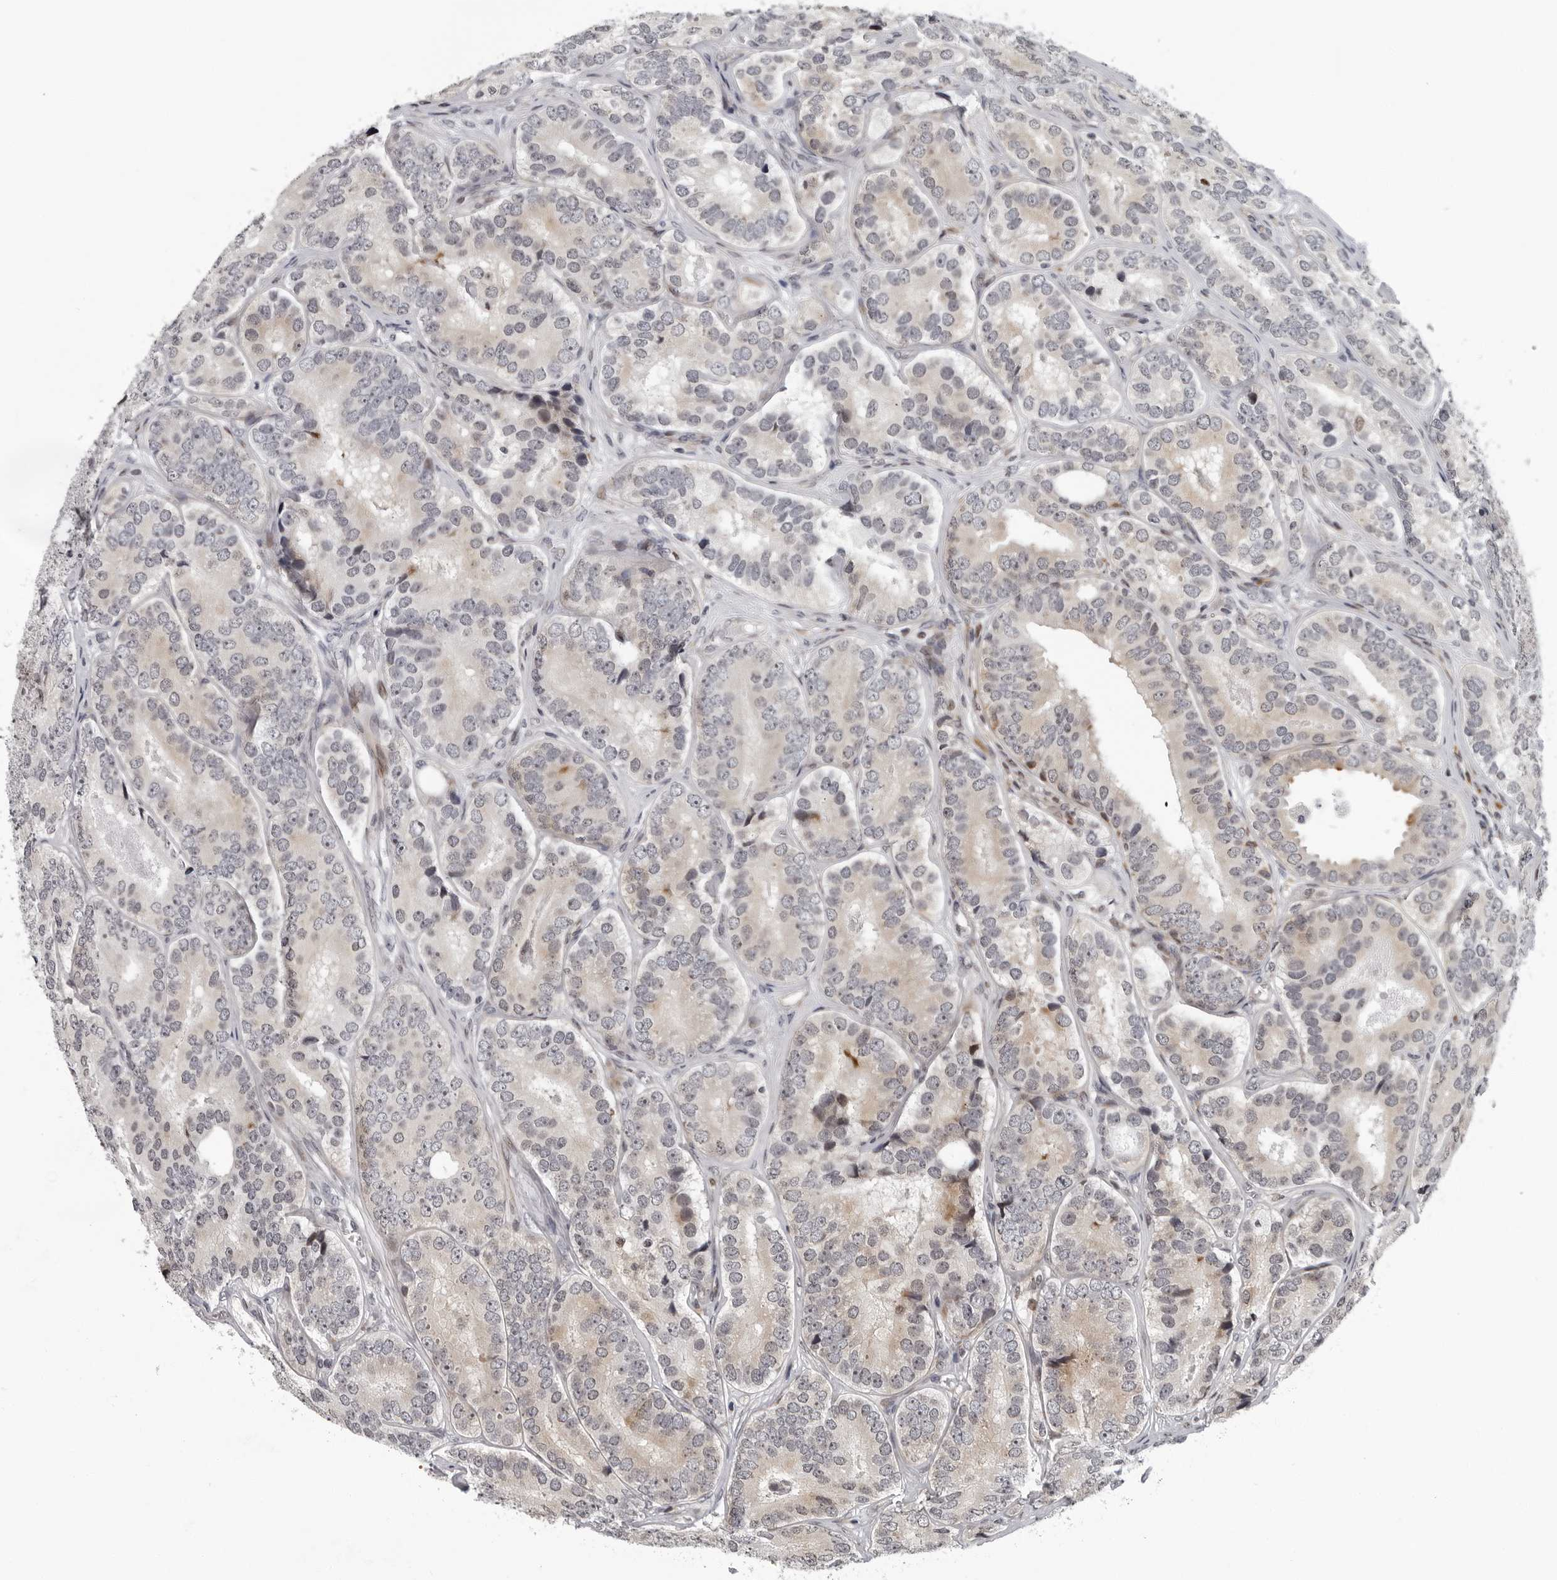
{"staining": {"intensity": "weak", "quantity": "25%-75%", "location": "cytoplasmic/membranous"}, "tissue": "prostate cancer", "cell_type": "Tumor cells", "image_type": "cancer", "snomed": [{"axis": "morphology", "description": "Adenocarcinoma, High grade"}, {"axis": "topography", "description": "Prostate"}], "caption": "DAB (3,3'-diaminobenzidine) immunohistochemical staining of human prostate cancer reveals weak cytoplasmic/membranous protein positivity in about 25%-75% of tumor cells.", "gene": "PIP4K2C", "patient": {"sex": "male", "age": 56}}